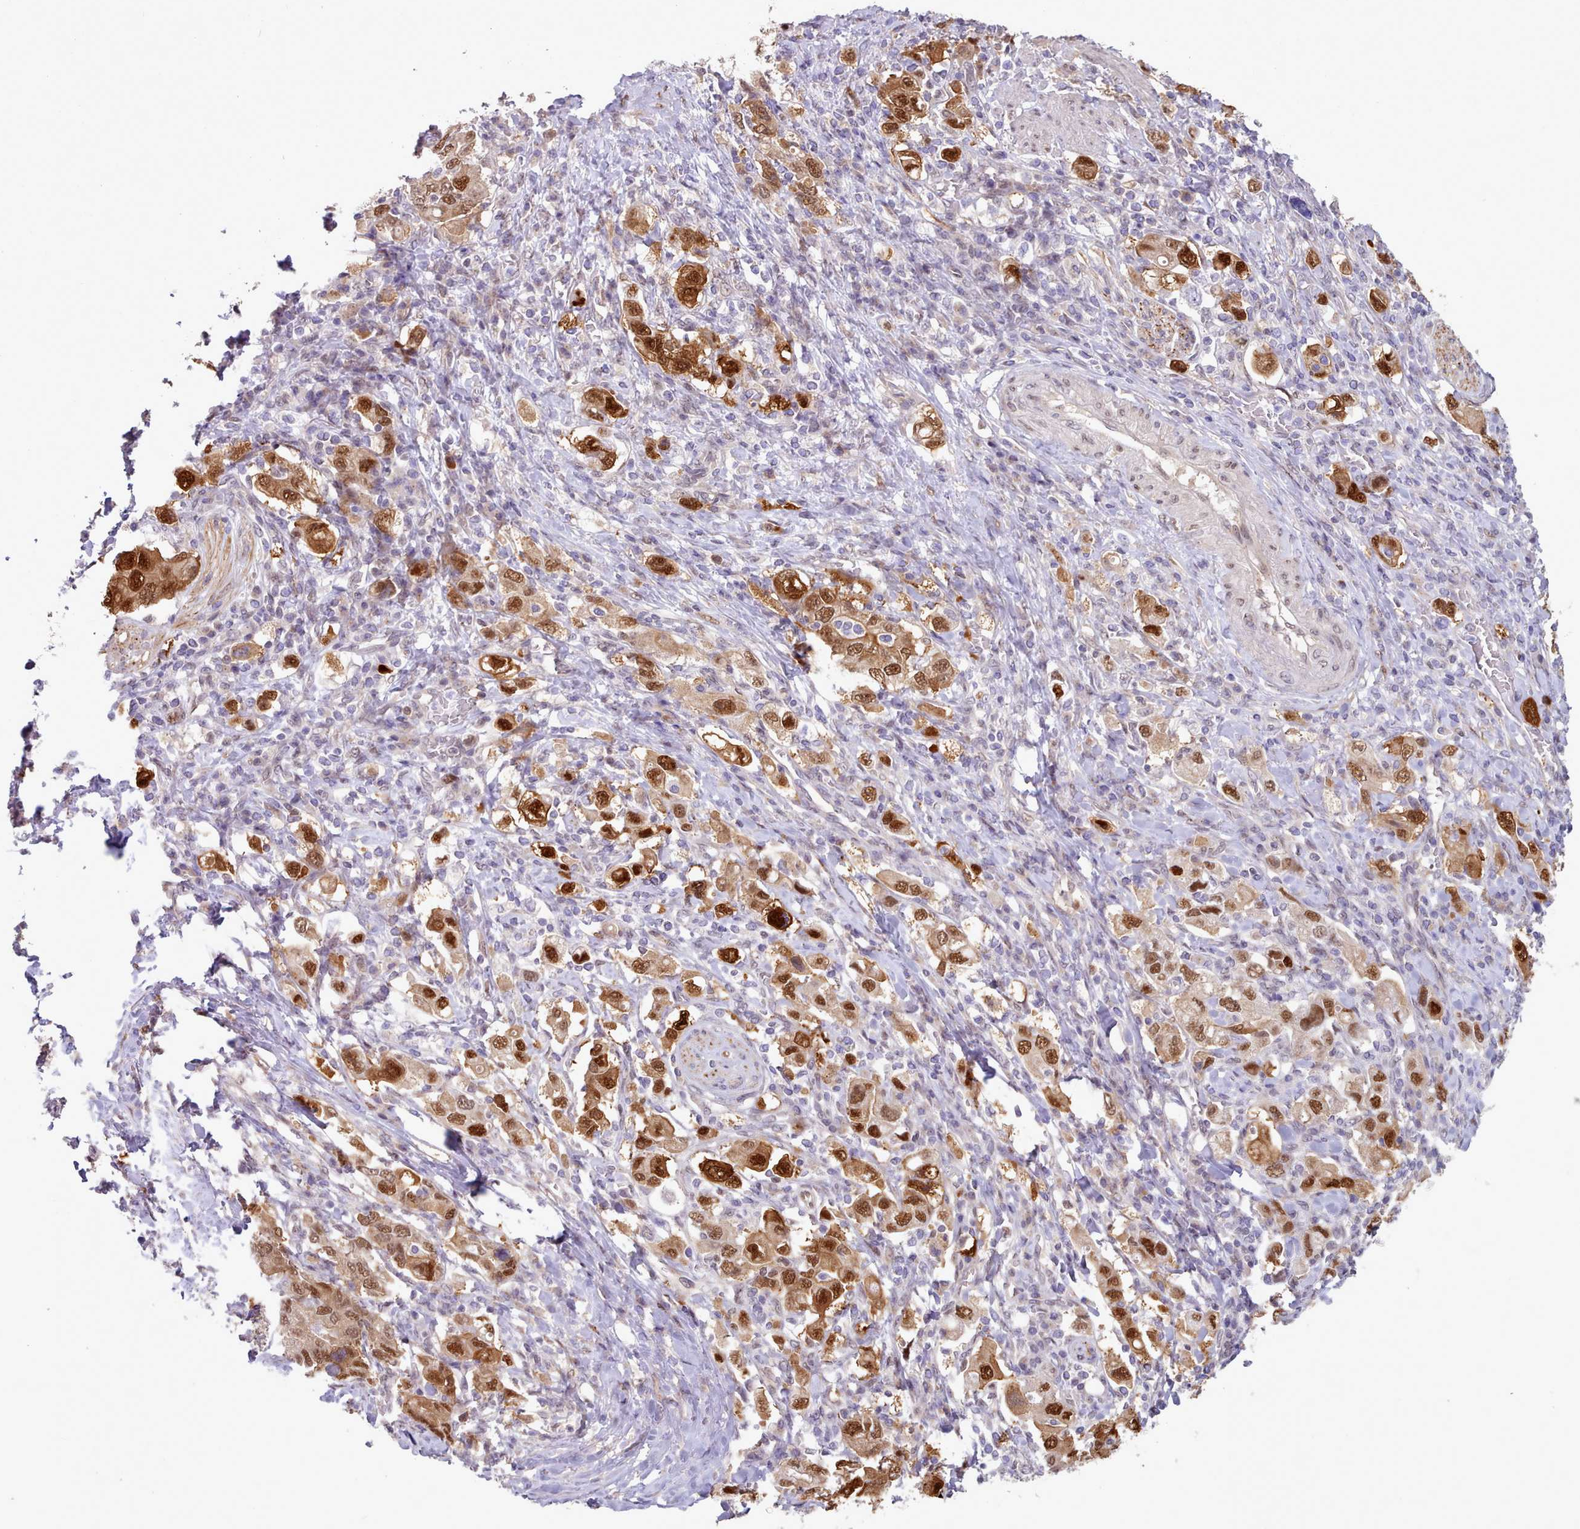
{"staining": {"intensity": "strong", "quantity": ">75%", "location": "cytoplasmic/membranous,nuclear"}, "tissue": "stomach cancer", "cell_type": "Tumor cells", "image_type": "cancer", "snomed": [{"axis": "morphology", "description": "Adenocarcinoma, NOS"}, {"axis": "topography", "description": "Stomach, upper"}, {"axis": "topography", "description": "Stomach"}], "caption": "Protein positivity by immunohistochemistry (IHC) exhibits strong cytoplasmic/membranous and nuclear expression in about >75% of tumor cells in stomach cancer (adenocarcinoma).", "gene": "CES3", "patient": {"sex": "male", "age": 62}}